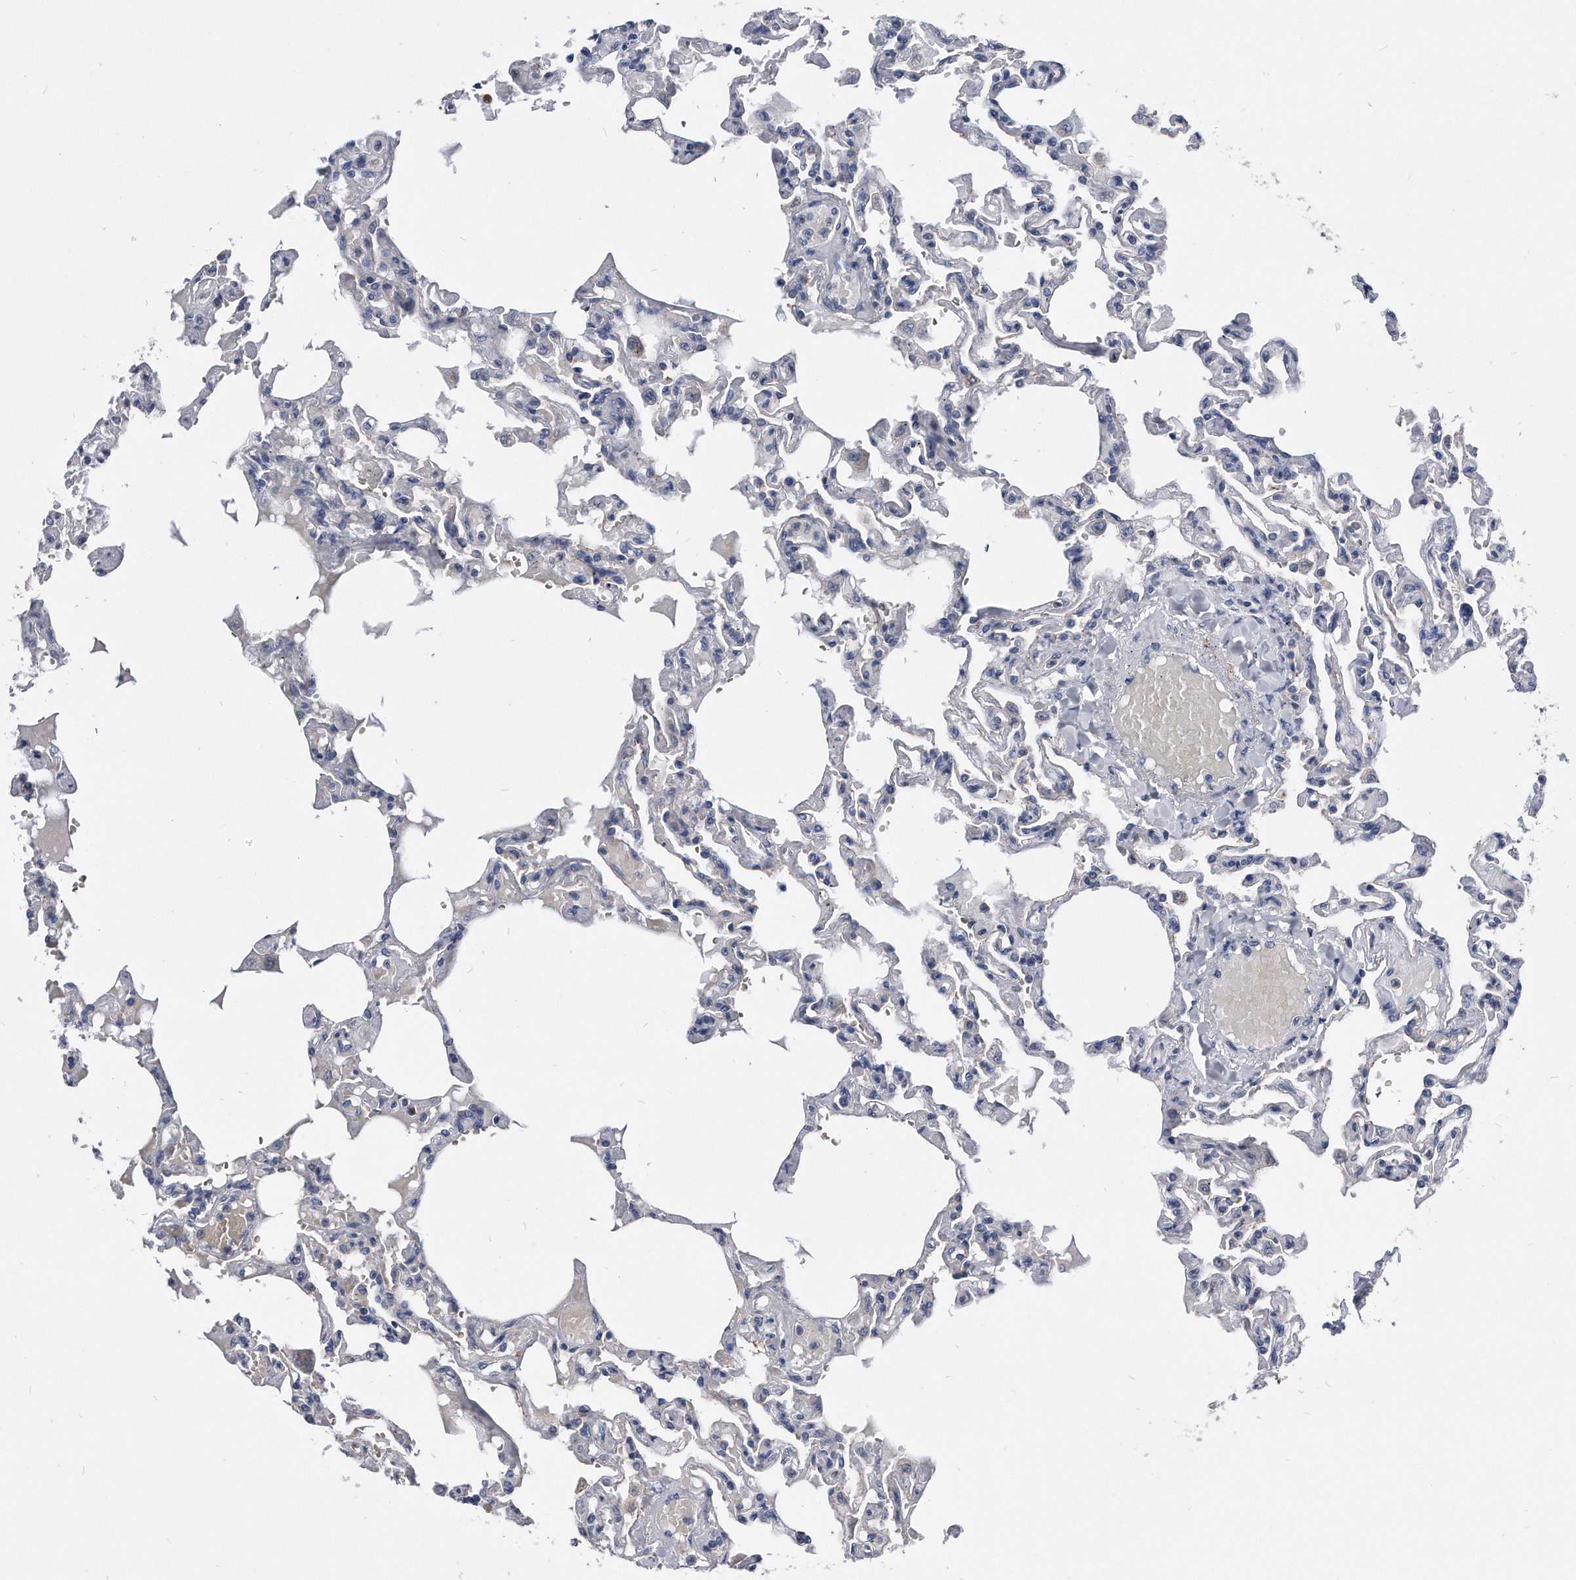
{"staining": {"intensity": "weak", "quantity": "<25%", "location": "cytoplasmic/membranous"}, "tissue": "lung", "cell_type": "Alveolar cells", "image_type": "normal", "snomed": [{"axis": "morphology", "description": "Normal tissue, NOS"}, {"axis": "topography", "description": "Lung"}], "caption": "This is a photomicrograph of immunohistochemistry staining of unremarkable lung, which shows no staining in alveolar cells.", "gene": "IL20RA", "patient": {"sex": "male", "age": 21}}